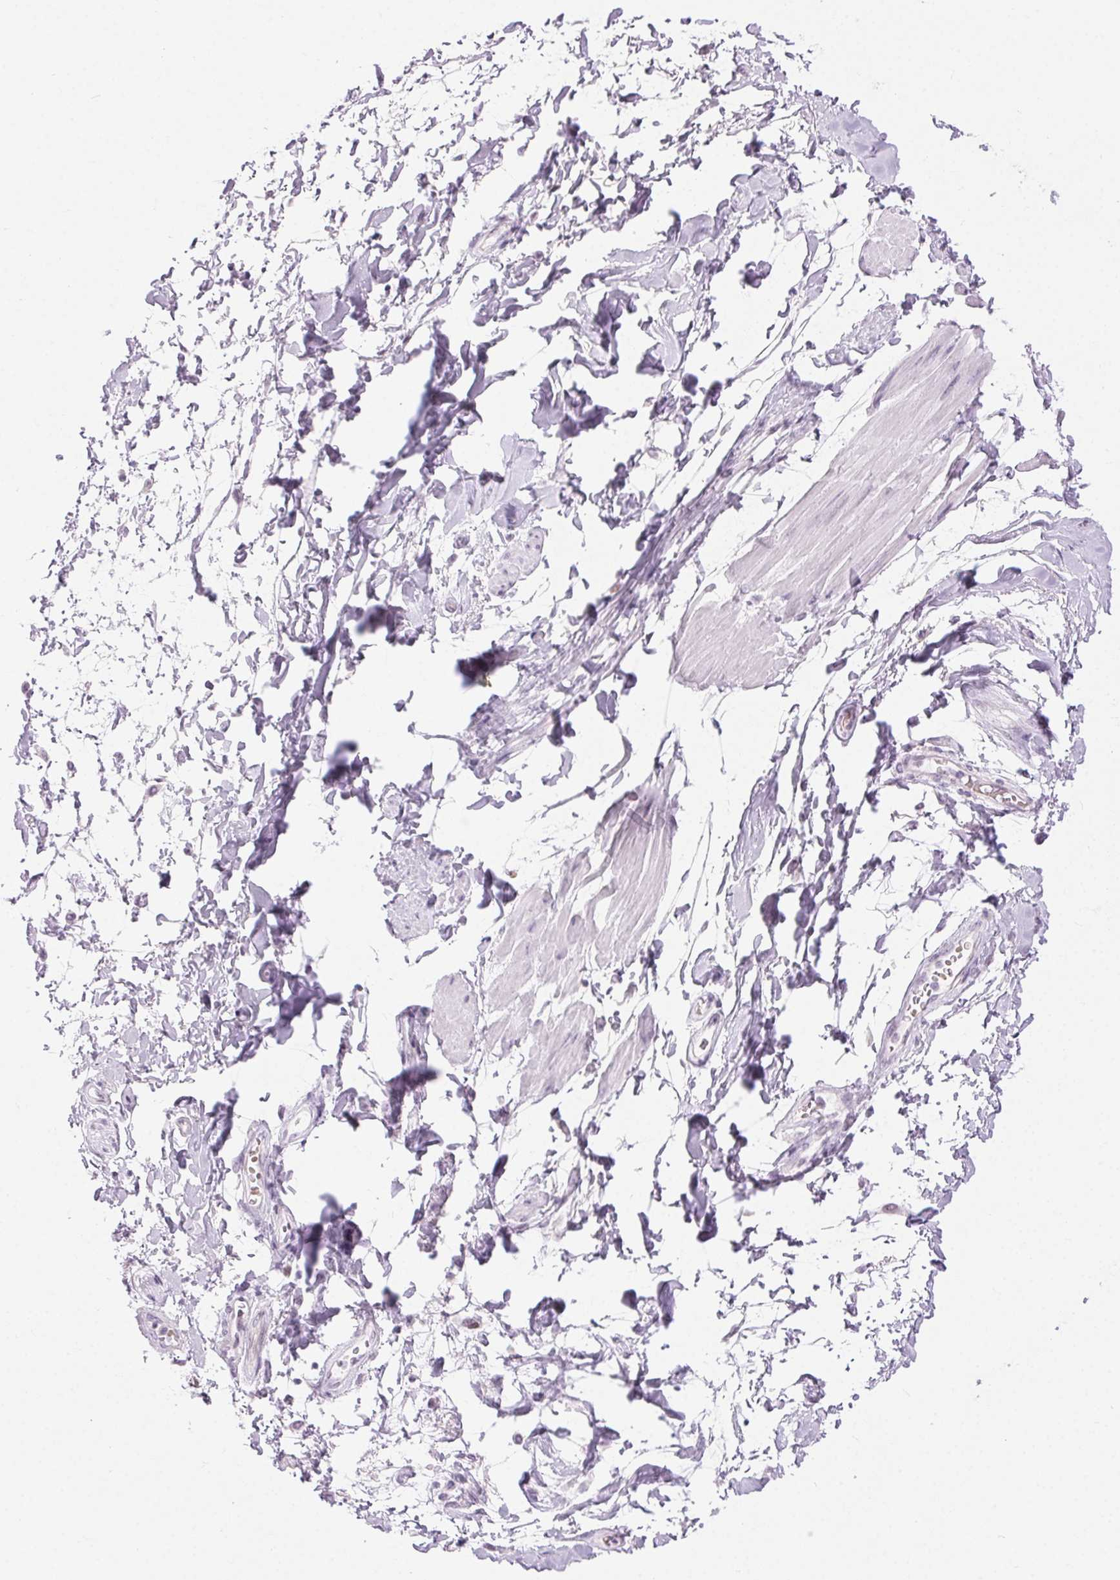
{"staining": {"intensity": "negative", "quantity": "none", "location": "none"}, "tissue": "adipose tissue", "cell_type": "Adipocytes", "image_type": "normal", "snomed": [{"axis": "morphology", "description": "Normal tissue, NOS"}, {"axis": "topography", "description": "Urinary bladder"}, {"axis": "topography", "description": "Peripheral nerve tissue"}], "caption": "Immunohistochemistry photomicrograph of normal adipose tissue stained for a protein (brown), which reveals no positivity in adipocytes.", "gene": "BEND2", "patient": {"sex": "female", "age": 60}}